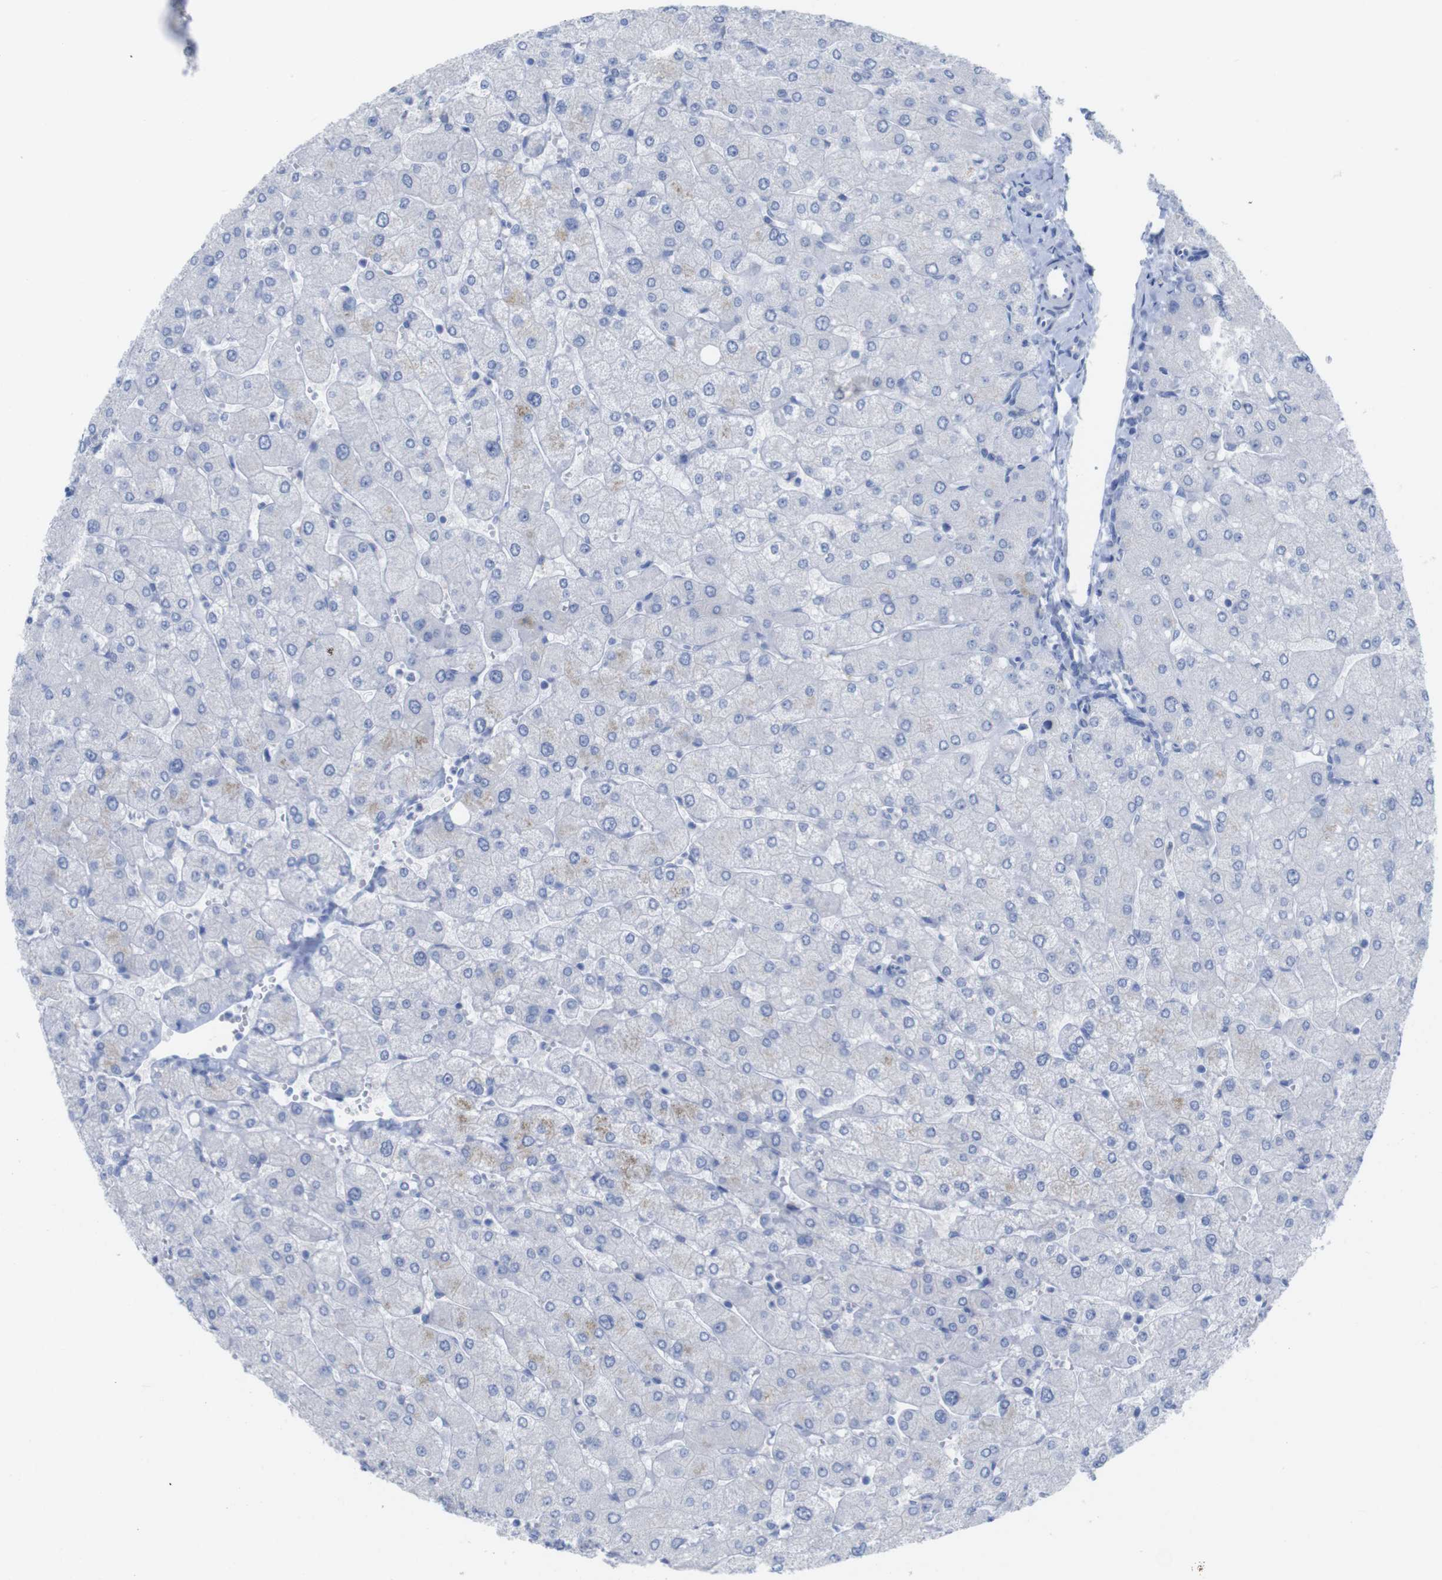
{"staining": {"intensity": "negative", "quantity": "none", "location": "none"}, "tissue": "liver", "cell_type": "Cholangiocytes", "image_type": "normal", "snomed": [{"axis": "morphology", "description": "Normal tissue, NOS"}, {"axis": "topography", "description": "Liver"}], "caption": "Immunohistochemistry (IHC) image of benign human liver stained for a protein (brown), which displays no expression in cholangiocytes.", "gene": "PNMA1", "patient": {"sex": "male", "age": 55}}